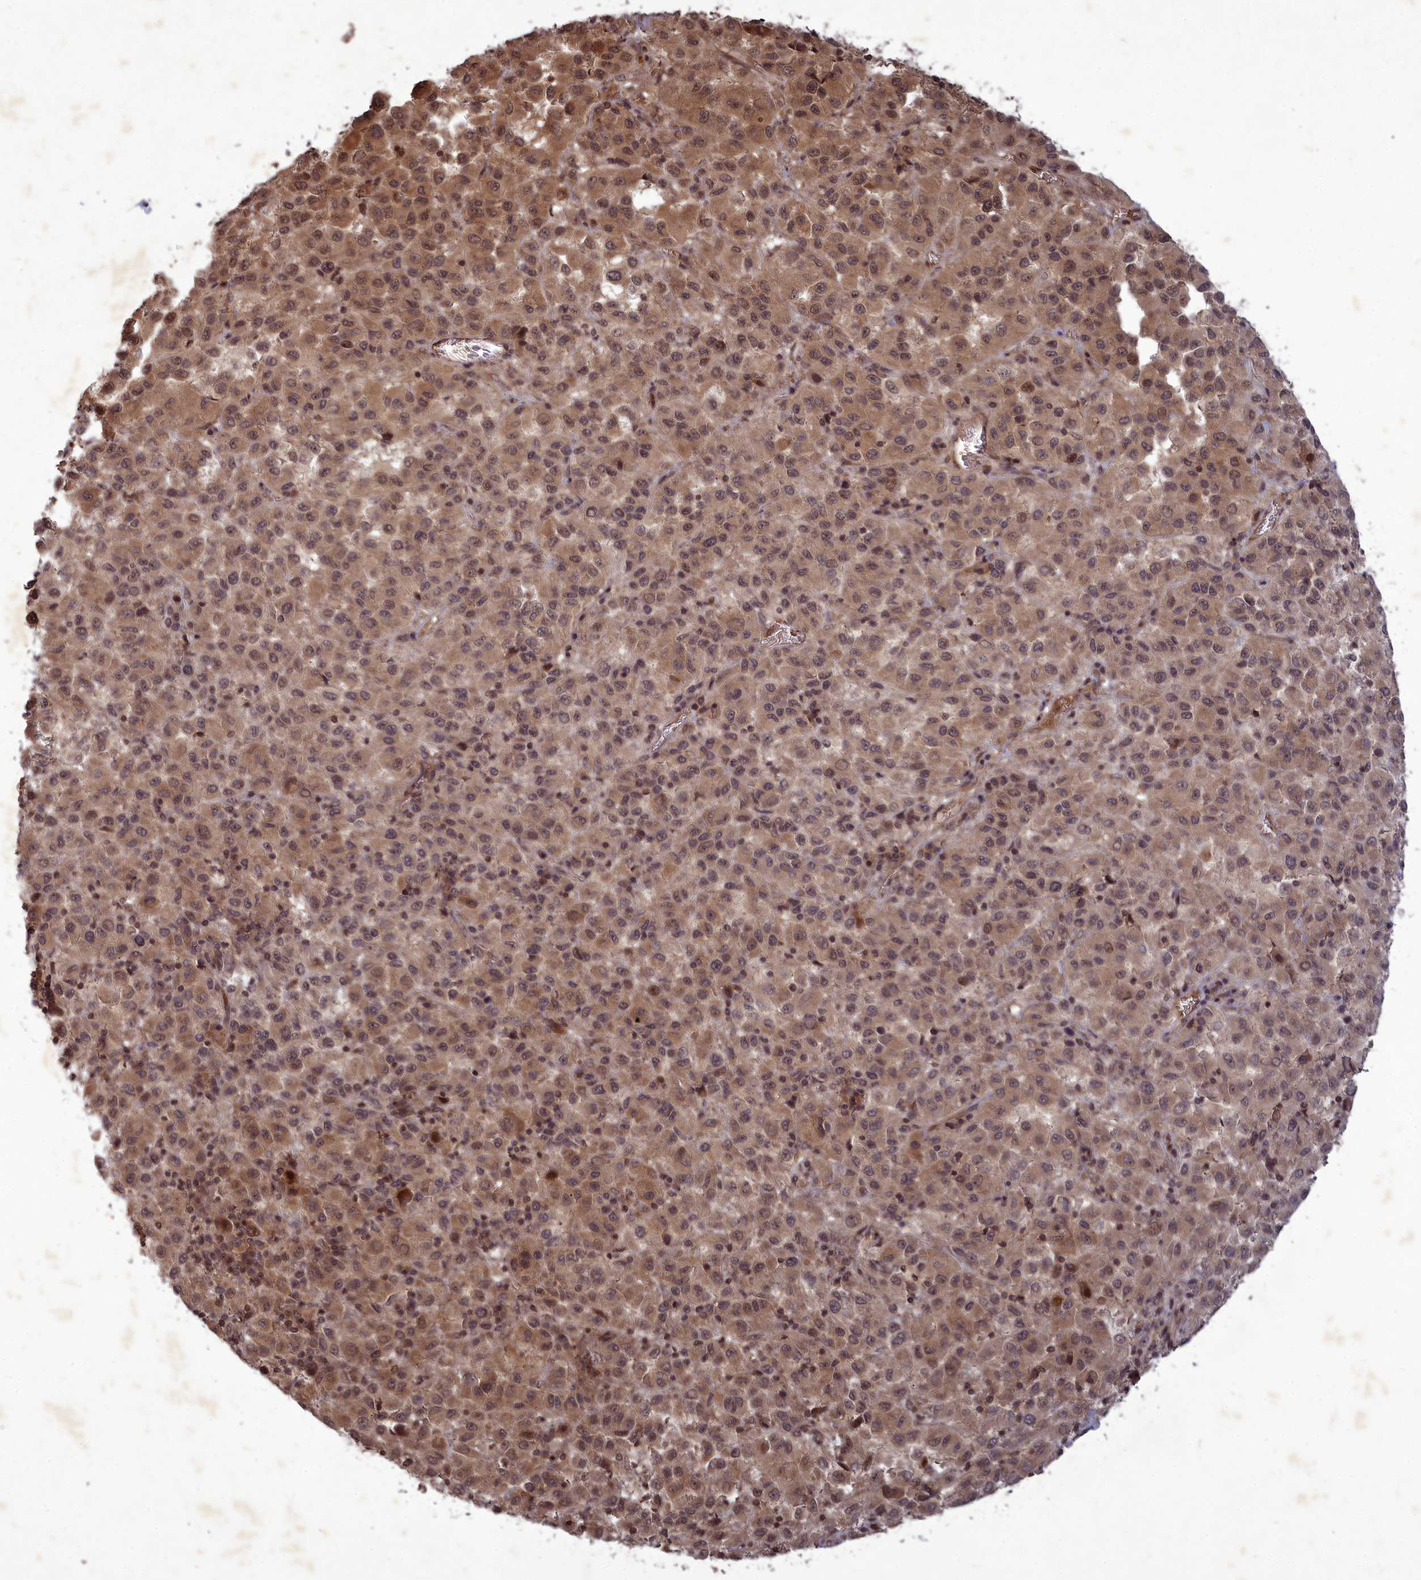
{"staining": {"intensity": "weak", "quantity": ">75%", "location": "cytoplasmic/membranous,nuclear"}, "tissue": "melanoma", "cell_type": "Tumor cells", "image_type": "cancer", "snomed": [{"axis": "morphology", "description": "Malignant melanoma, Metastatic site"}, {"axis": "topography", "description": "Lung"}], "caption": "A histopathology image of malignant melanoma (metastatic site) stained for a protein demonstrates weak cytoplasmic/membranous and nuclear brown staining in tumor cells.", "gene": "SRMS", "patient": {"sex": "male", "age": 64}}